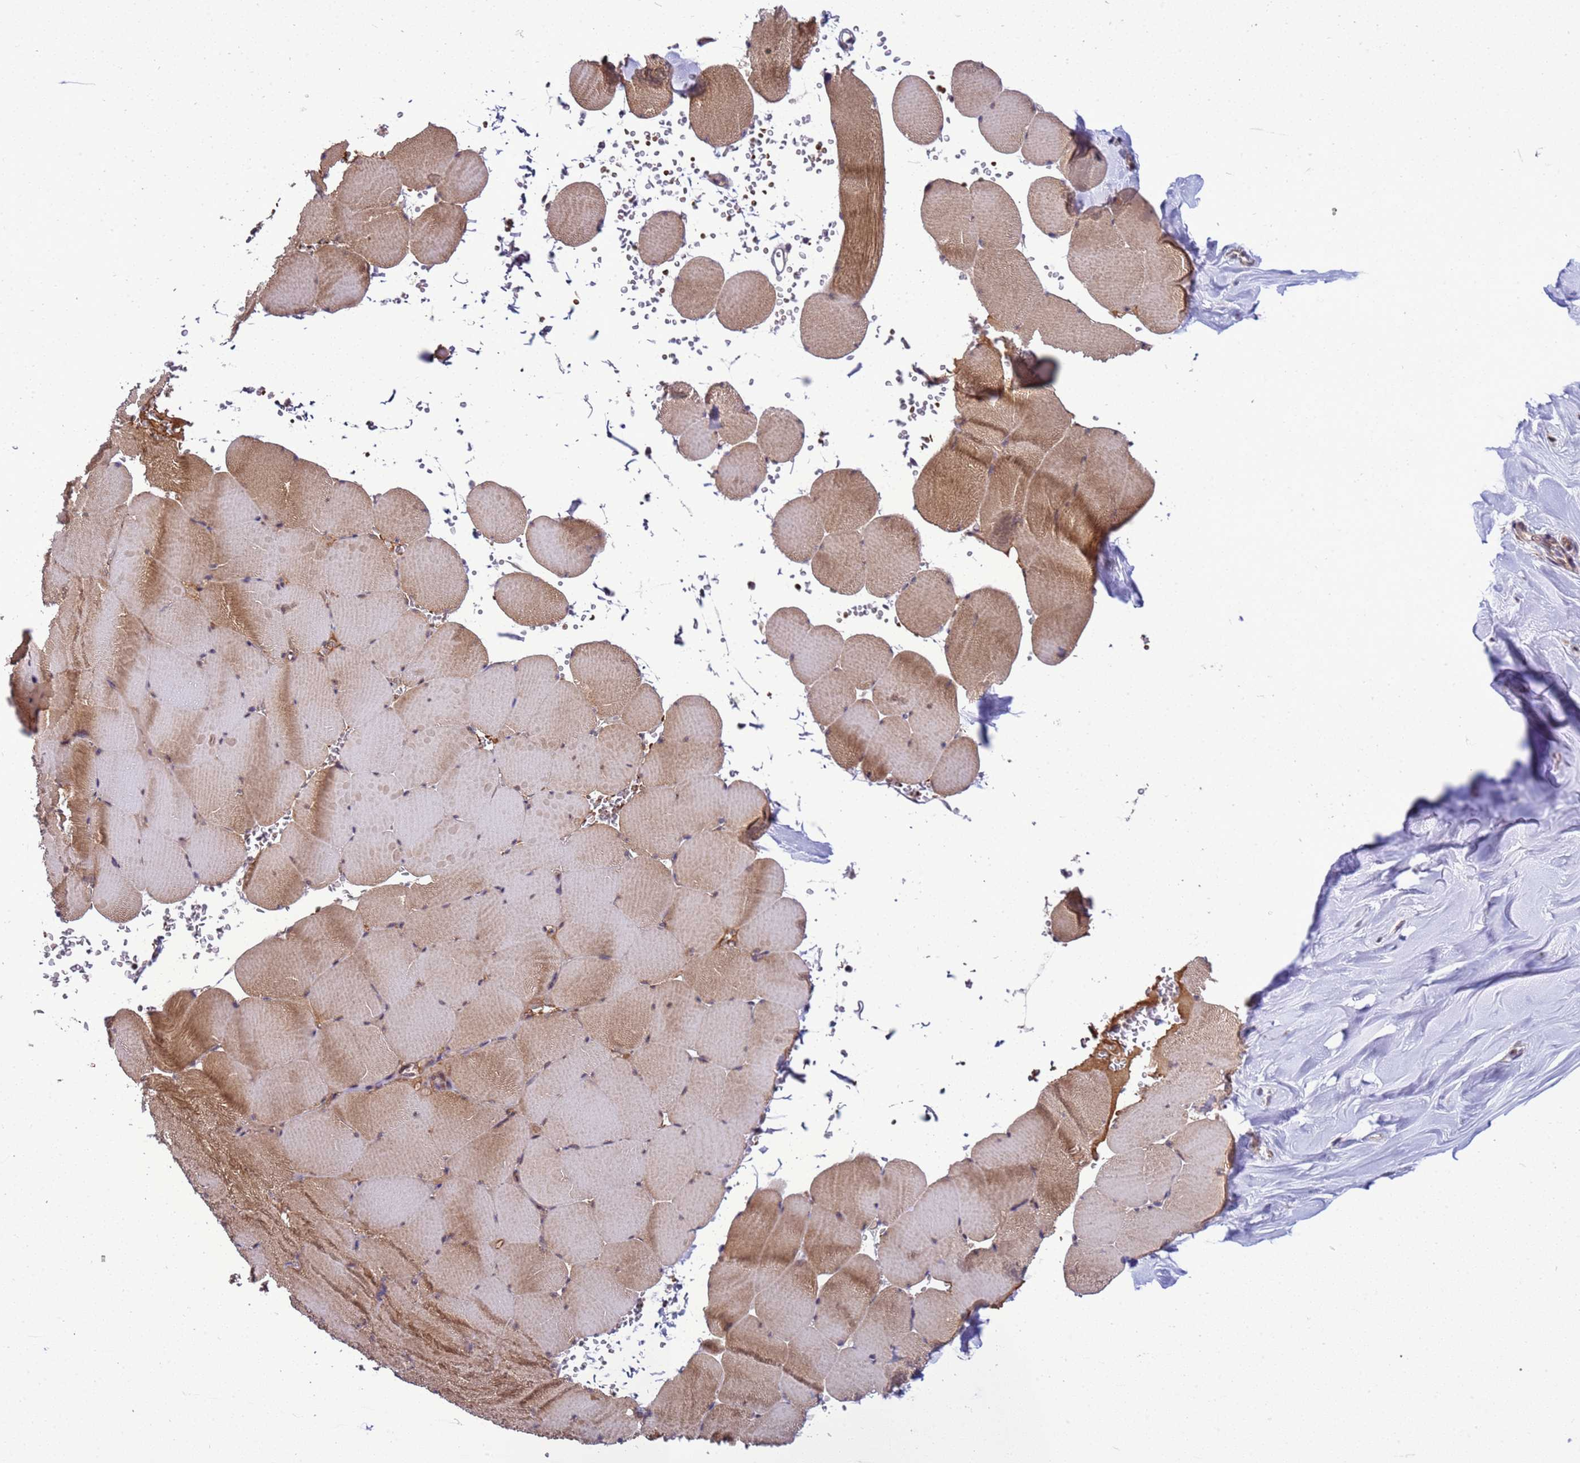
{"staining": {"intensity": "moderate", "quantity": "25%-75%", "location": "cytoplasmic/membranous,nuclear"}, "tissue": "skeletal muscle", "cell_type": "Myocytes", "image_type": "normal", "snomed": [{"axis": "morphology", "description": "Normal tissue, NOS"}, {"axis": "topography", "description": "Skeletal muscle"}, {"axis": "topography", "description": "Head-Neck"}], "caption": "This histopathology image reveals normal skeletal muscle stained with IHC to label a protein in brown. The cytoplasmic/membranous,nuclear of myocytes show moderate positivity for the protein. Nuclei are counter-stained blue.", "gene": "GEN1", "patient": {"sex": "male", "age": 66}}